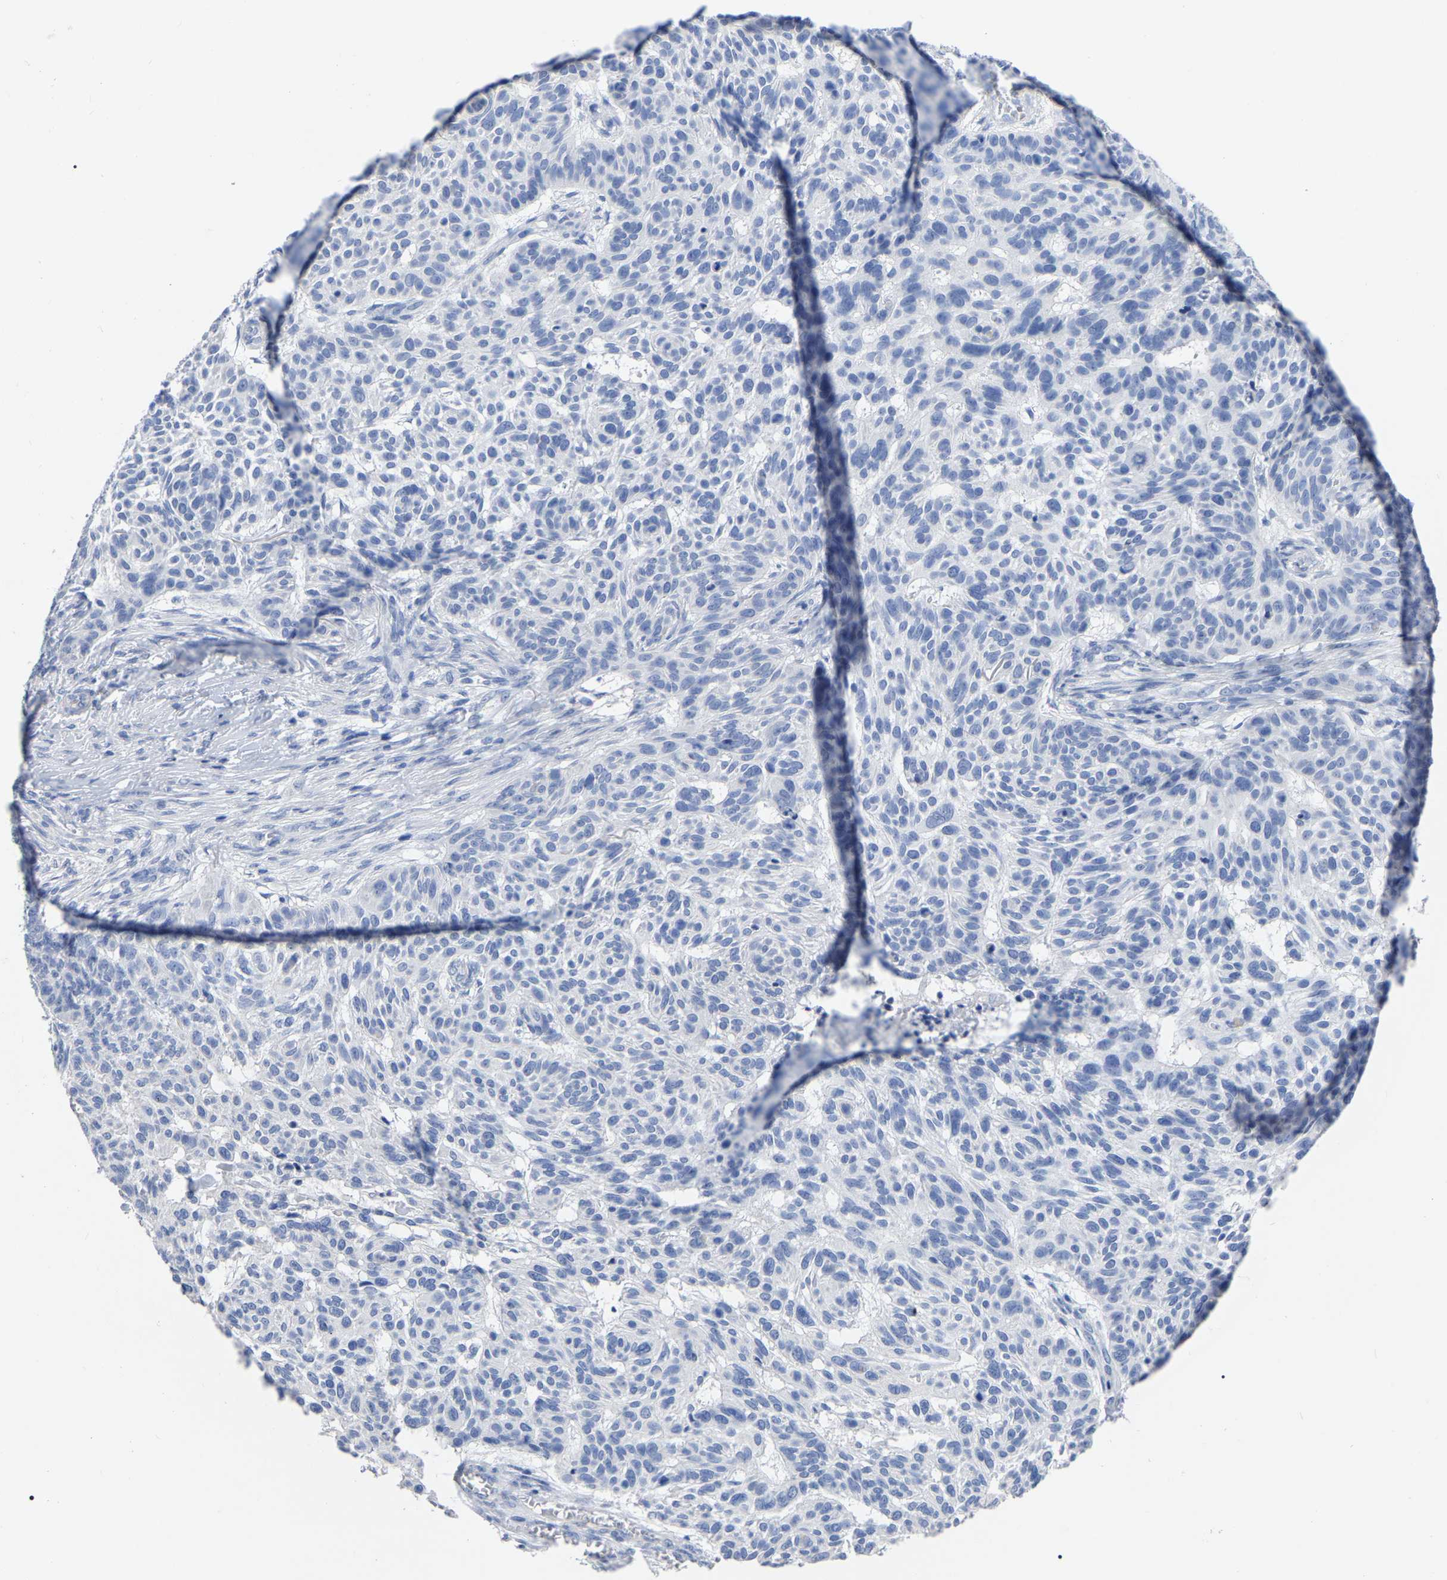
{"staining": {"intensity": "negative", "quantity": "none", "location": "none"}, "tissue": "skin cancer", "cell_type": "Tumor cells", "image_type": "cancer", "snomed": [{"axis": "morphology", "description": "Basal cell carcinoma"}, {"axis": "topography", "description": "Skin"}], "caption": "Immunohistochemistry (IHC) of human basal cell carcinoma (skin) shows no expression in tumor cells. (Immunohistochemistry, brightfield microscopy, high magnification).", "gene": "ANXA13", "patient": {"sex": "male", "age": 85}}